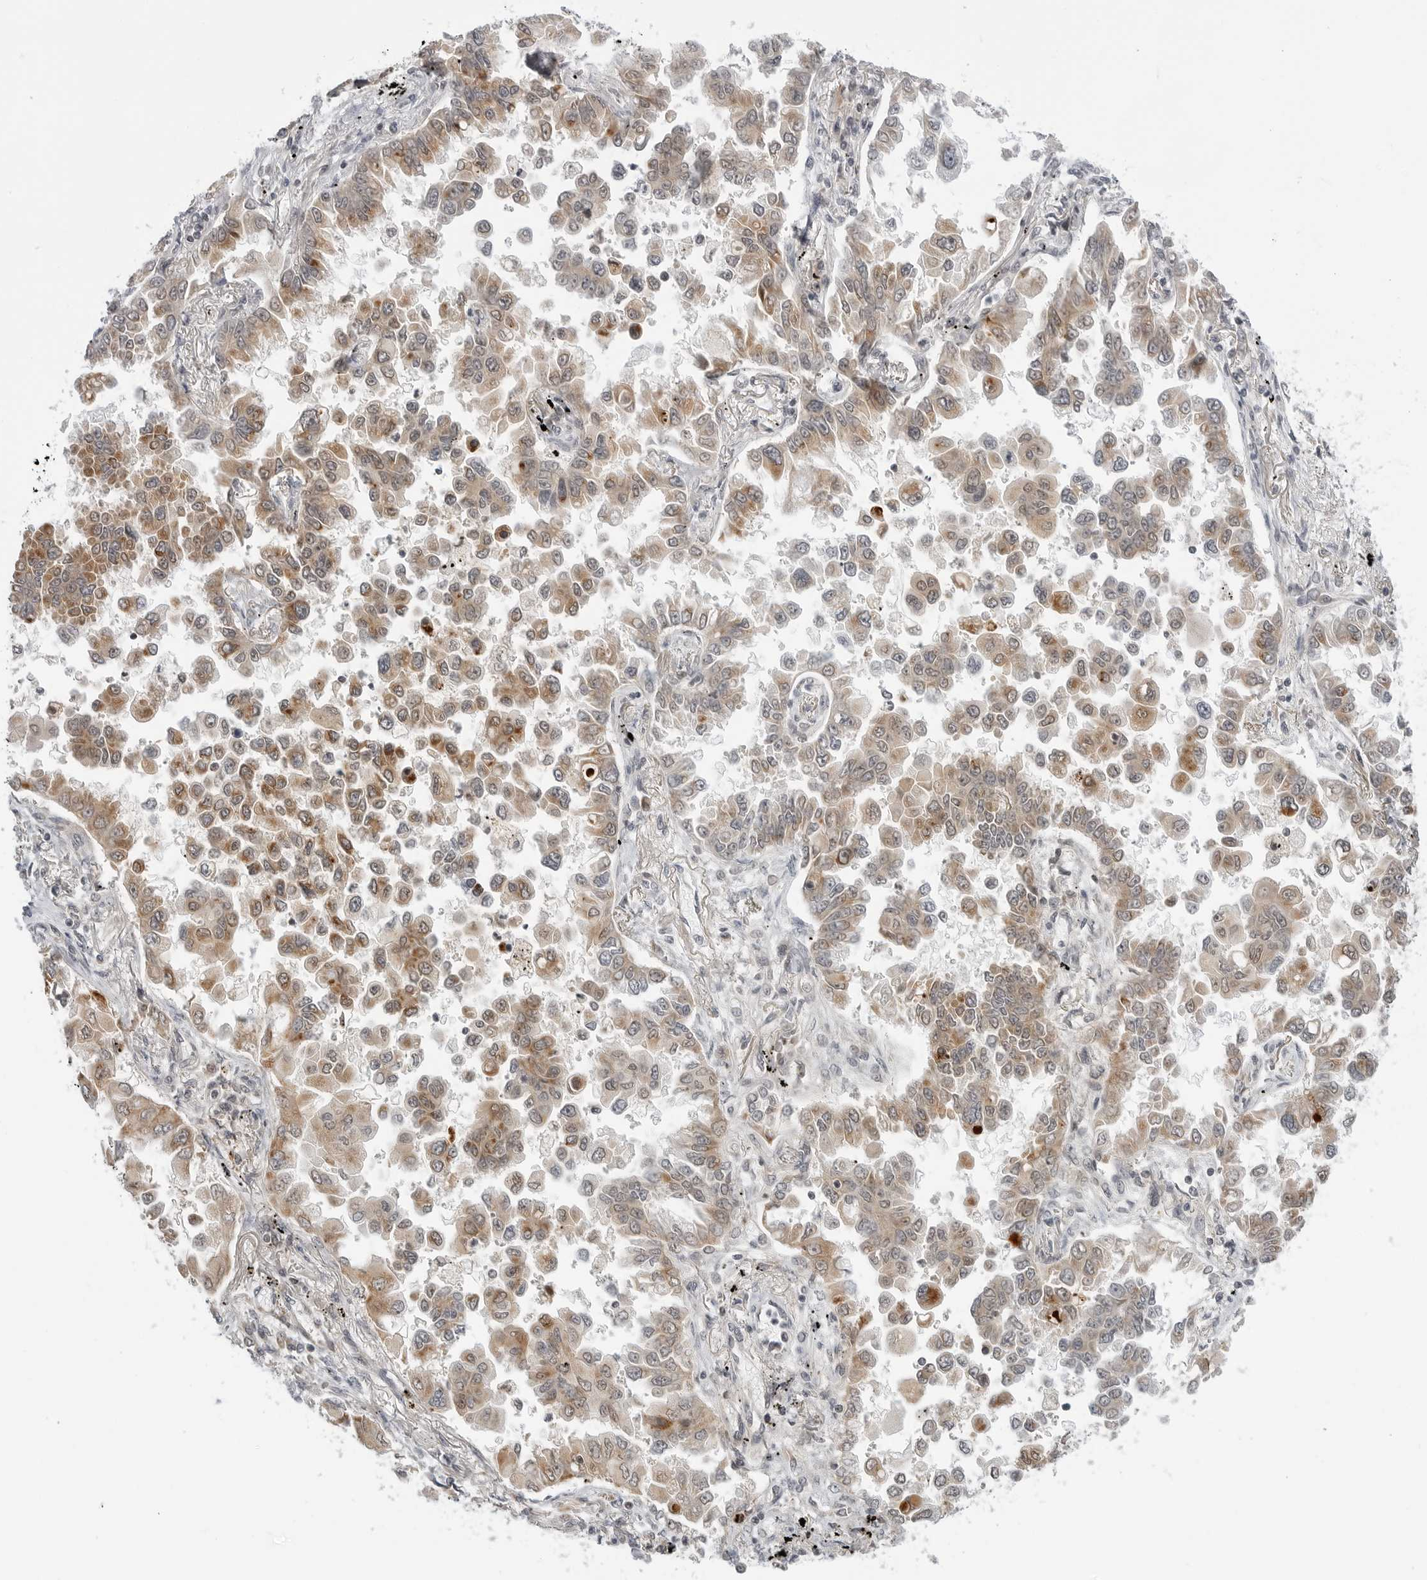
{"staining": {"intensity": "weak", "quantity": ">75%", "location": "cytoplasmic/membranous,nuclear"}, "tissue": "lung cancer", "cell_type": "Tumor cells", "image_type": "cancer", "snomed": [{"axis": "morphology", "description": "Adenocarcinoma, NOS"}, {"axis": "topography", "description": "Lung"}], "caption": "A brown stain highlights weak cytoplasmic/membranous and nuclear positivity of a protein in human adenocarcinoma (lung) tumor cells.", "gene": "PEX2", "patient": {"sex": "female", "age": 67}}